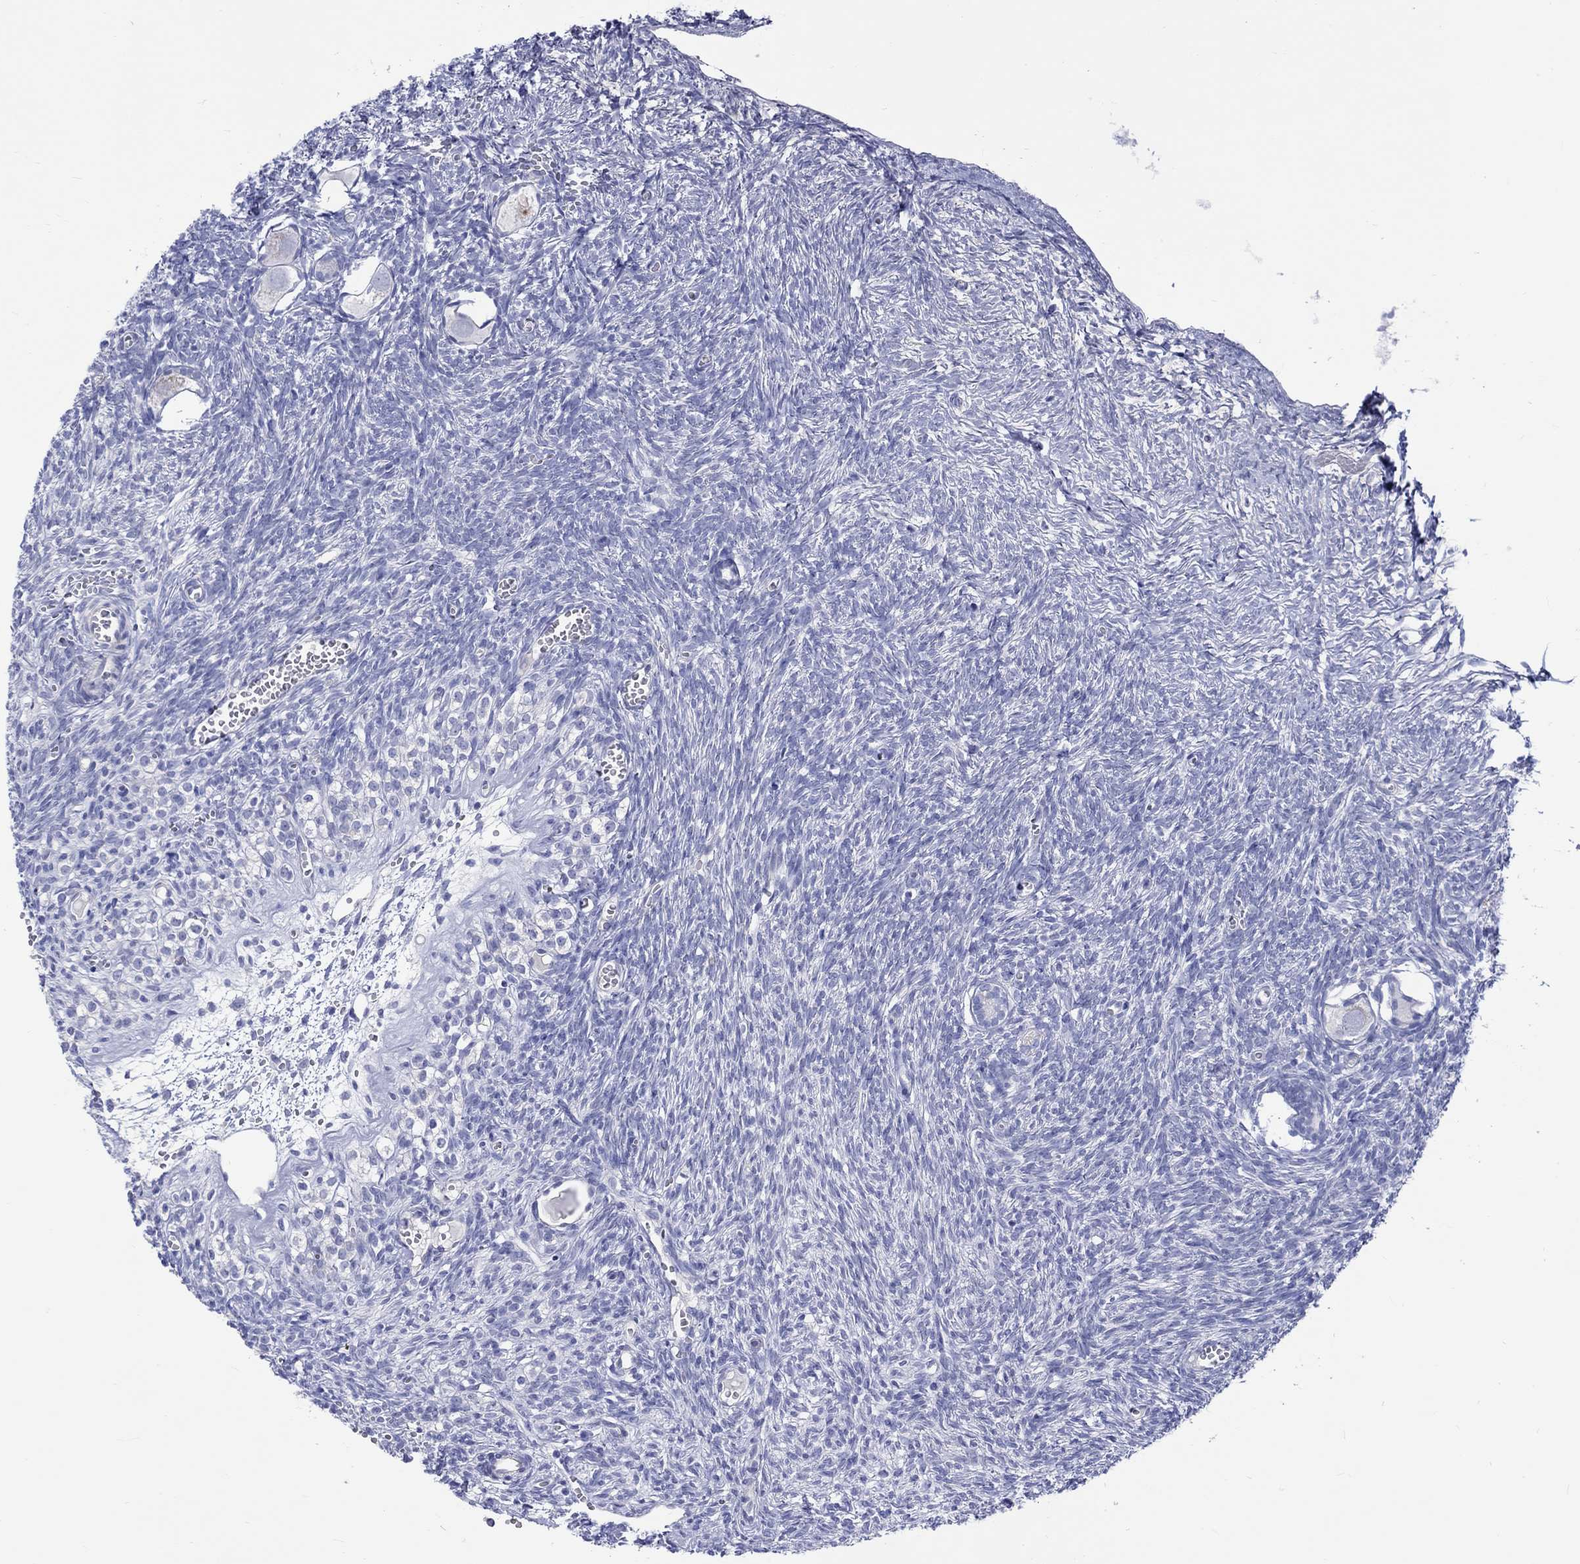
{"staining": {"intensity": "negative", "quantity": "none", "location": "none"}, "tissue": "ovary", "cell_type": "Follicle cells", "image_type": "normal", "snomed": [{"axis": "morphology", "description": "Normal tissue, NOS"}, {"axis": "topography", "description": "Ovary"}], "caption": "Unremarkable ovary was stained to show a protein in brown. There is no significant staining in follicle cells. Nuclei are stained in blue.", "gene": "SH2D7", "patient": {"sex": "female", "age": 43}}